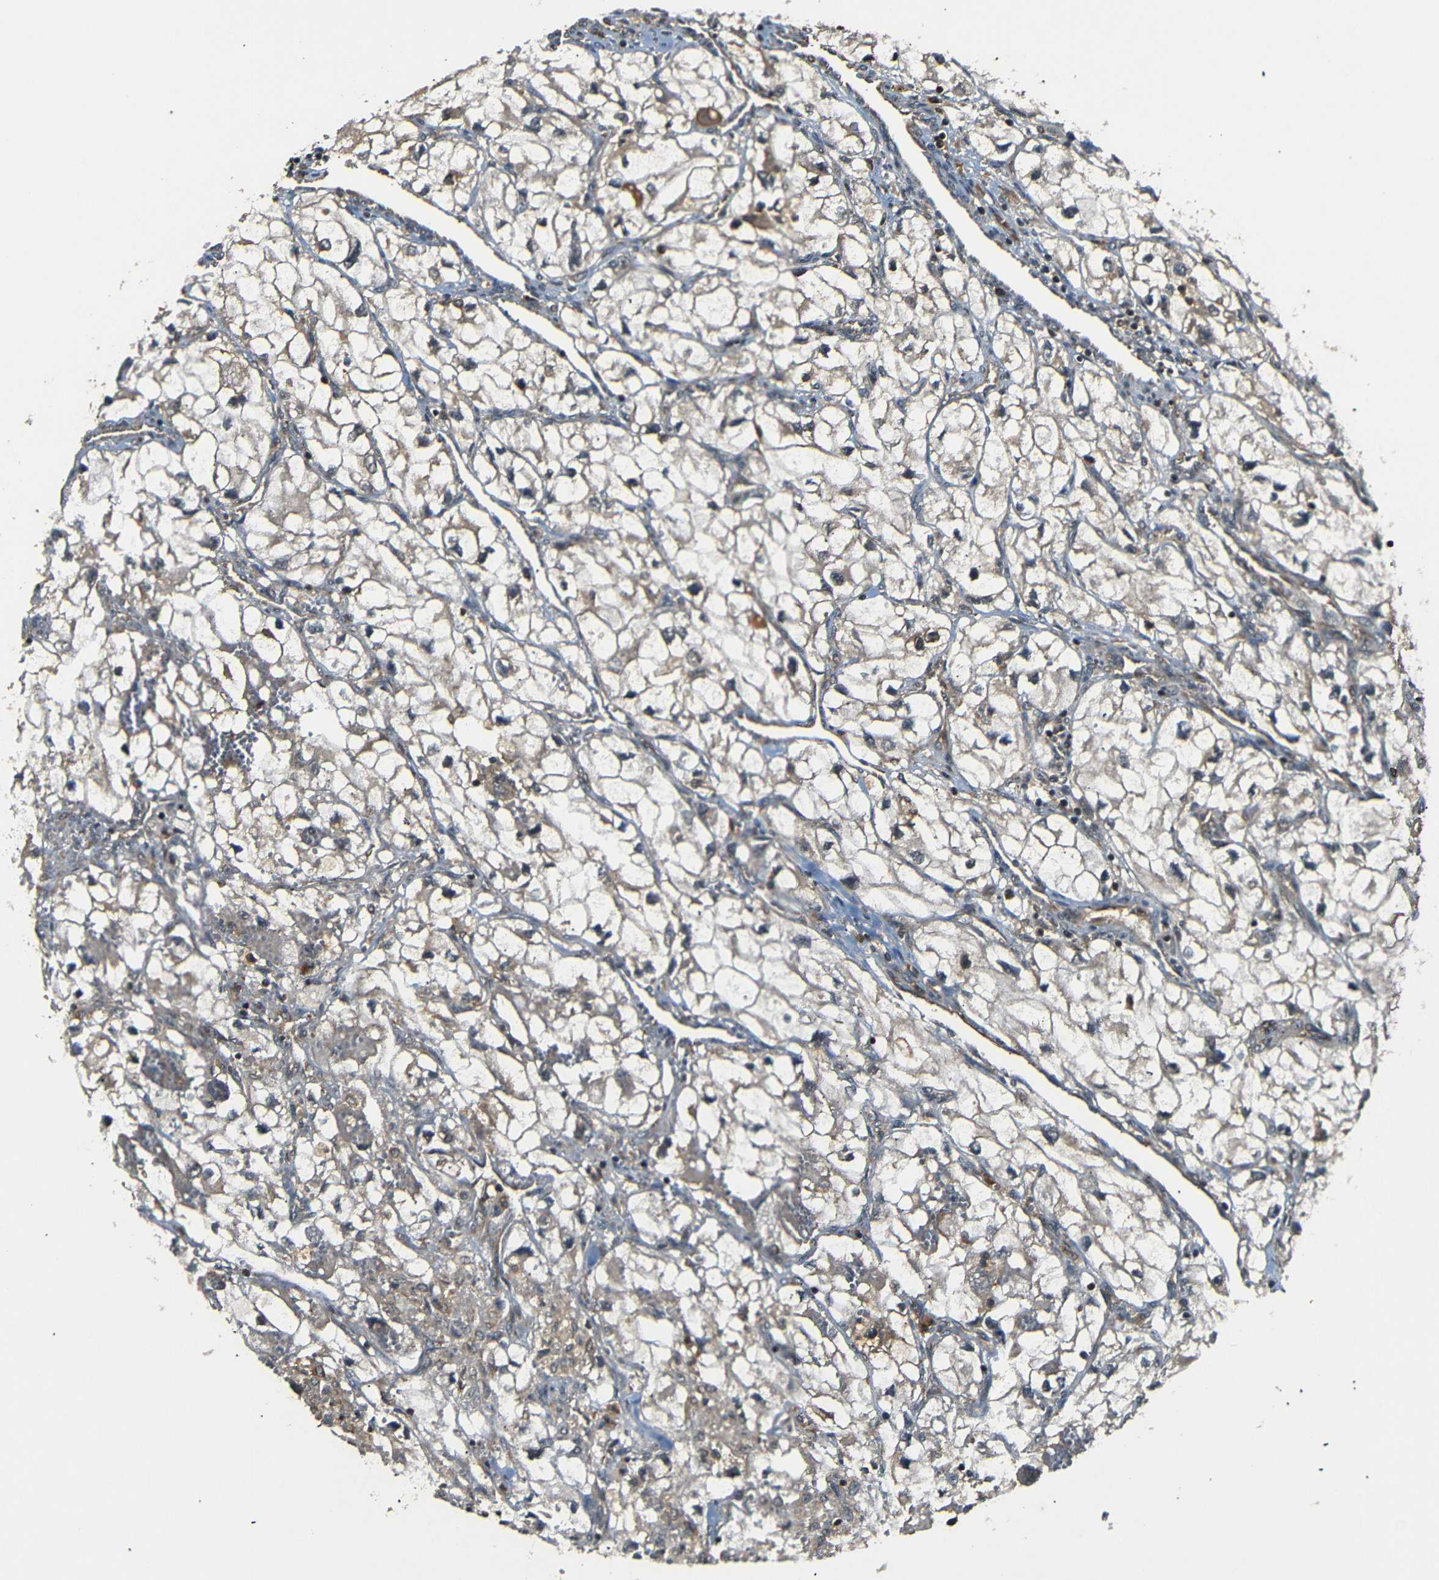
{"staining": {"intensity": "weak", "quantity": "25%-75%", "location": "cytoplasmic/membranous"}, "tissue": "renal cancer", "cell_type": "Tumor cells", "image_type": "cancer", "snomed": [{"axis": "morphology", "description": "Adenocarcinoma, NOS"}, {"axis": "topography", "description": "Kidney"}], "caption": "High-magnification brightfield microscopy of renal cancer stained with DAB (3,3'-diaminobenzidine) (brown) and counterstained with hematoxylin (blue). tumor cells exhibit weak cytoplasmic/membranous expression is appreciated in approximately25%-75% of cells. (IHC, brightfield microscopy, high magnification).", "gene": "TANK", "patient": {"sex": "female", "age": 70}}